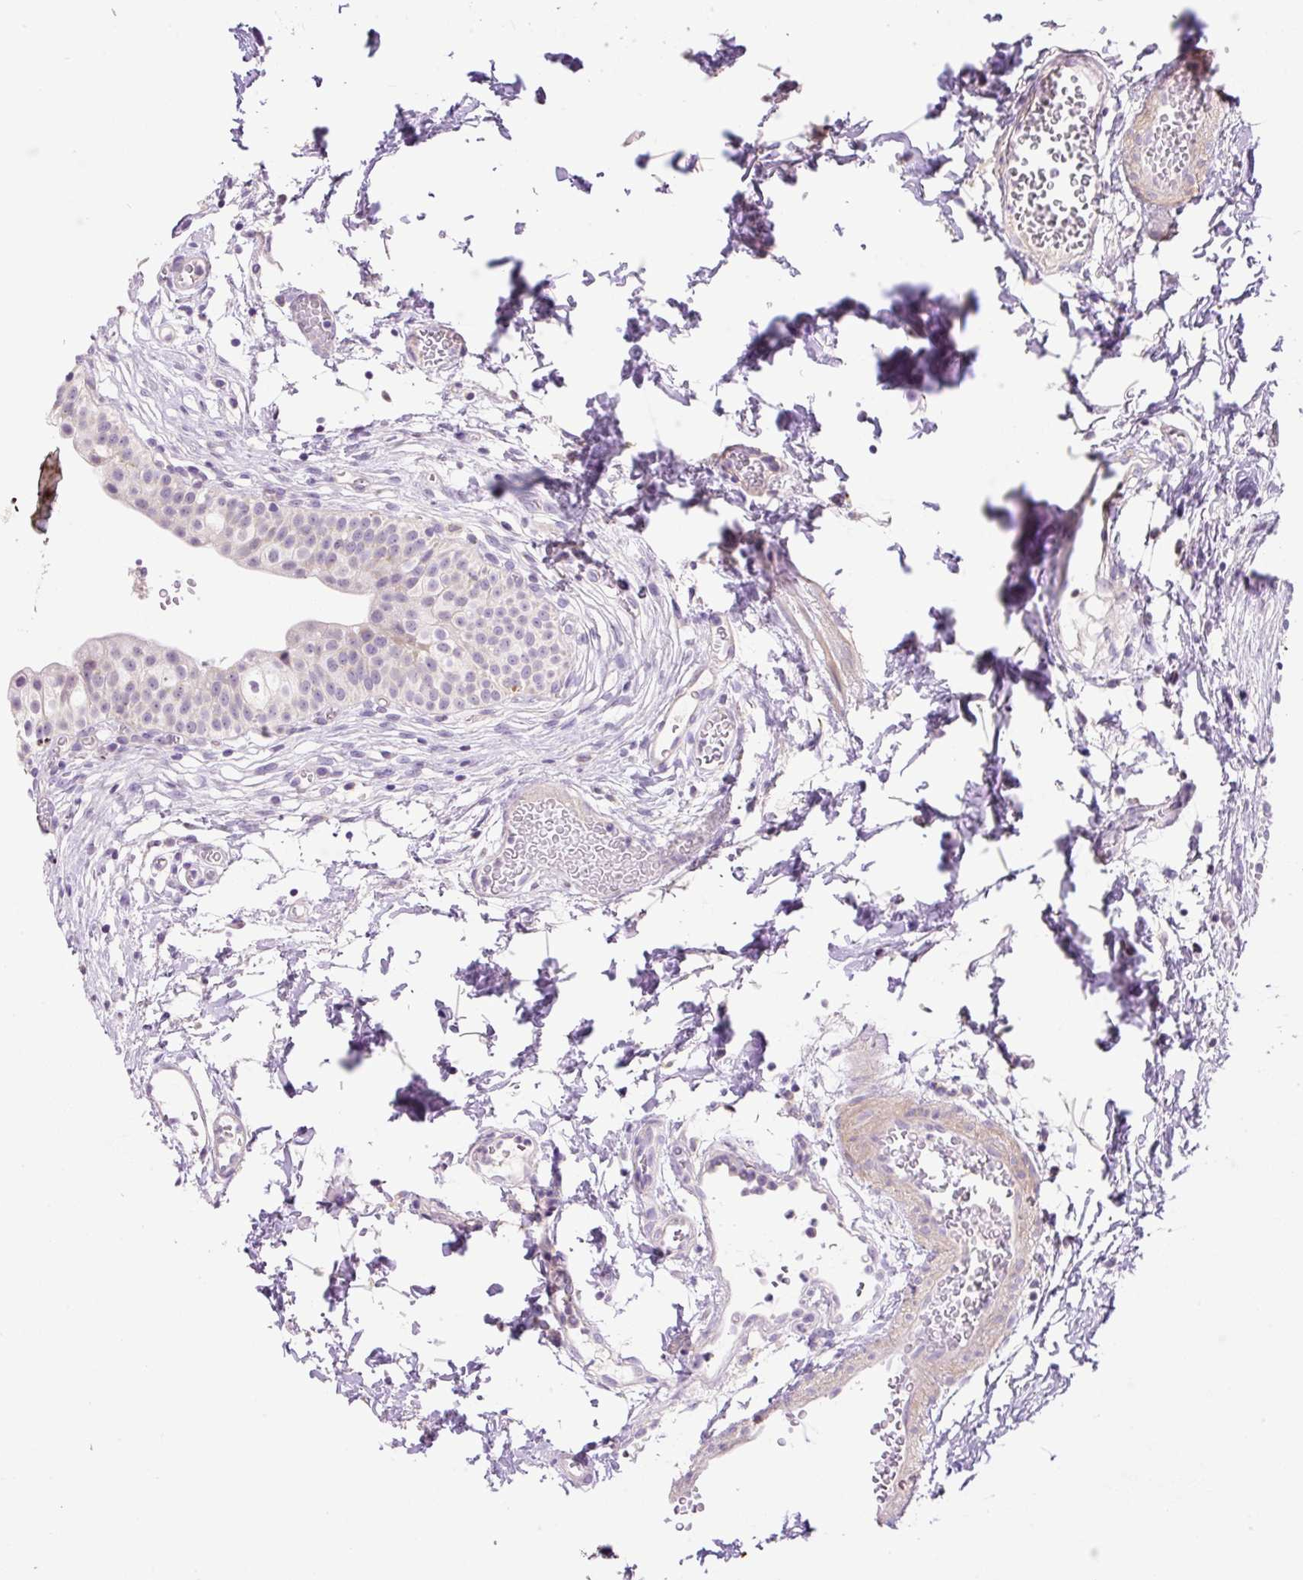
{"staining": {"intensity": "negative", "quantity": "none", "location": "none"}, "tissue": "urinary bladder", "cell_type": "Urothelial cells", "image_type": "normal", "snomed": [{"axis": "morphology", "description": "Normal tissue, NOS"}, {"axis": "topography", "description": "Urinary bladder"}, {"axis": "topography", "description": "Peripheral nerve tissue"}], "caption": "An image of urinary bladder stained for a protein shows no brown staining in urothelial cells.", "gene": "OGDHL", "patient": {"sex": "male", "age": 55}}